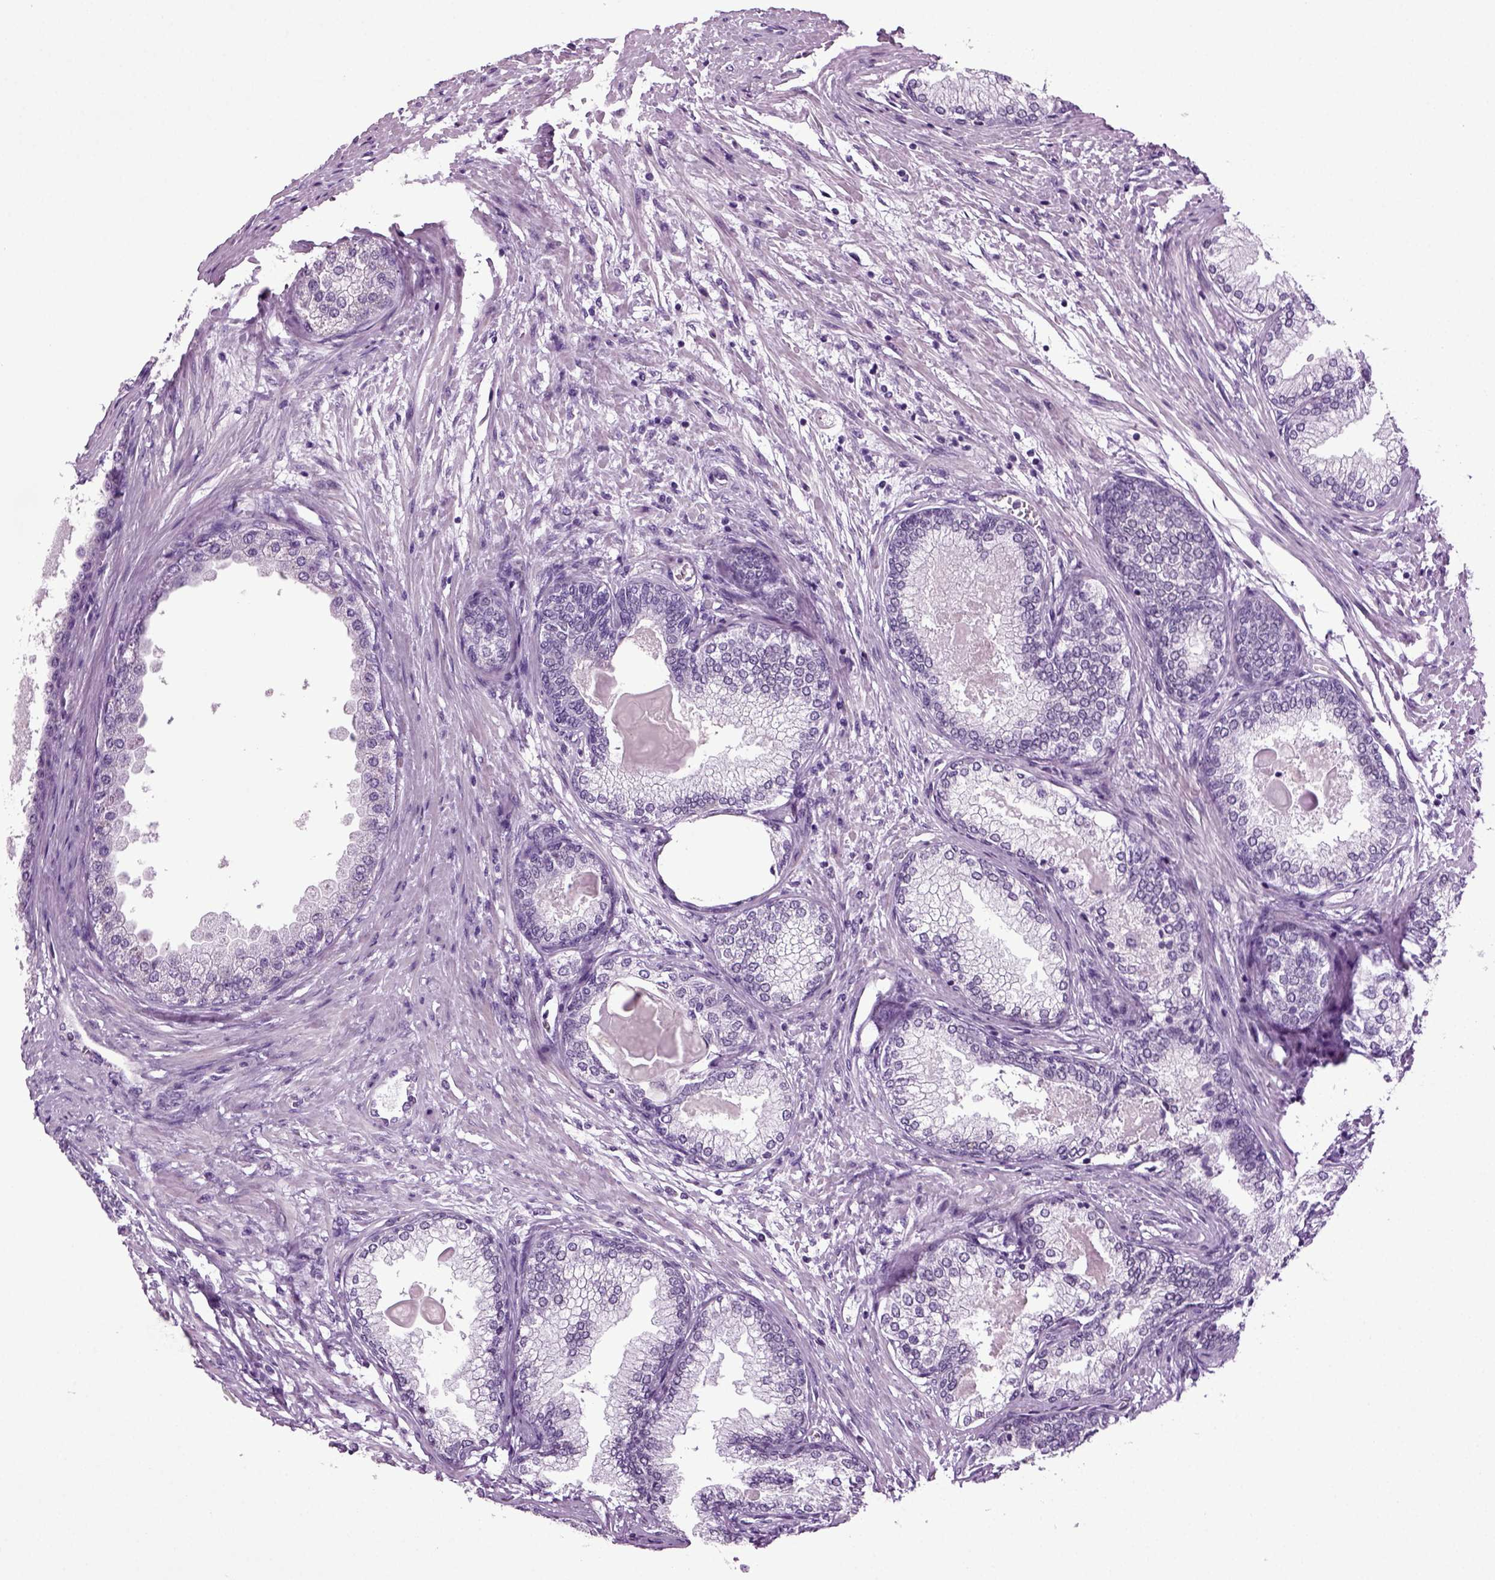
{"staining": {"intensity": "strong", "quantity": "<25%", "location": "nuclear"}, "tissue": "prostate", "cell_type": "Glandular cells", "image_type": "normal", "snomed": [{"axis": "morphology", "description": "Normal tissue, NOS"}, {"axis": "topography", "description": "Prostate"}], "caption": "High-magnification brightfield microscopy of normal prostate stained with DAB (3,3'-diaminobenzidine) (brown) and counterstained with hematoxylin (blue). glandular cells exhibit strong nuclear positivity is seen in approximately<25% of cells. (DAB (3,3'-diaminobenzidine) IHC, brown staining for protein, blue staining for nuclei).", "gene": "RFX3", "patient": {"sex": "male", "age": 72}}